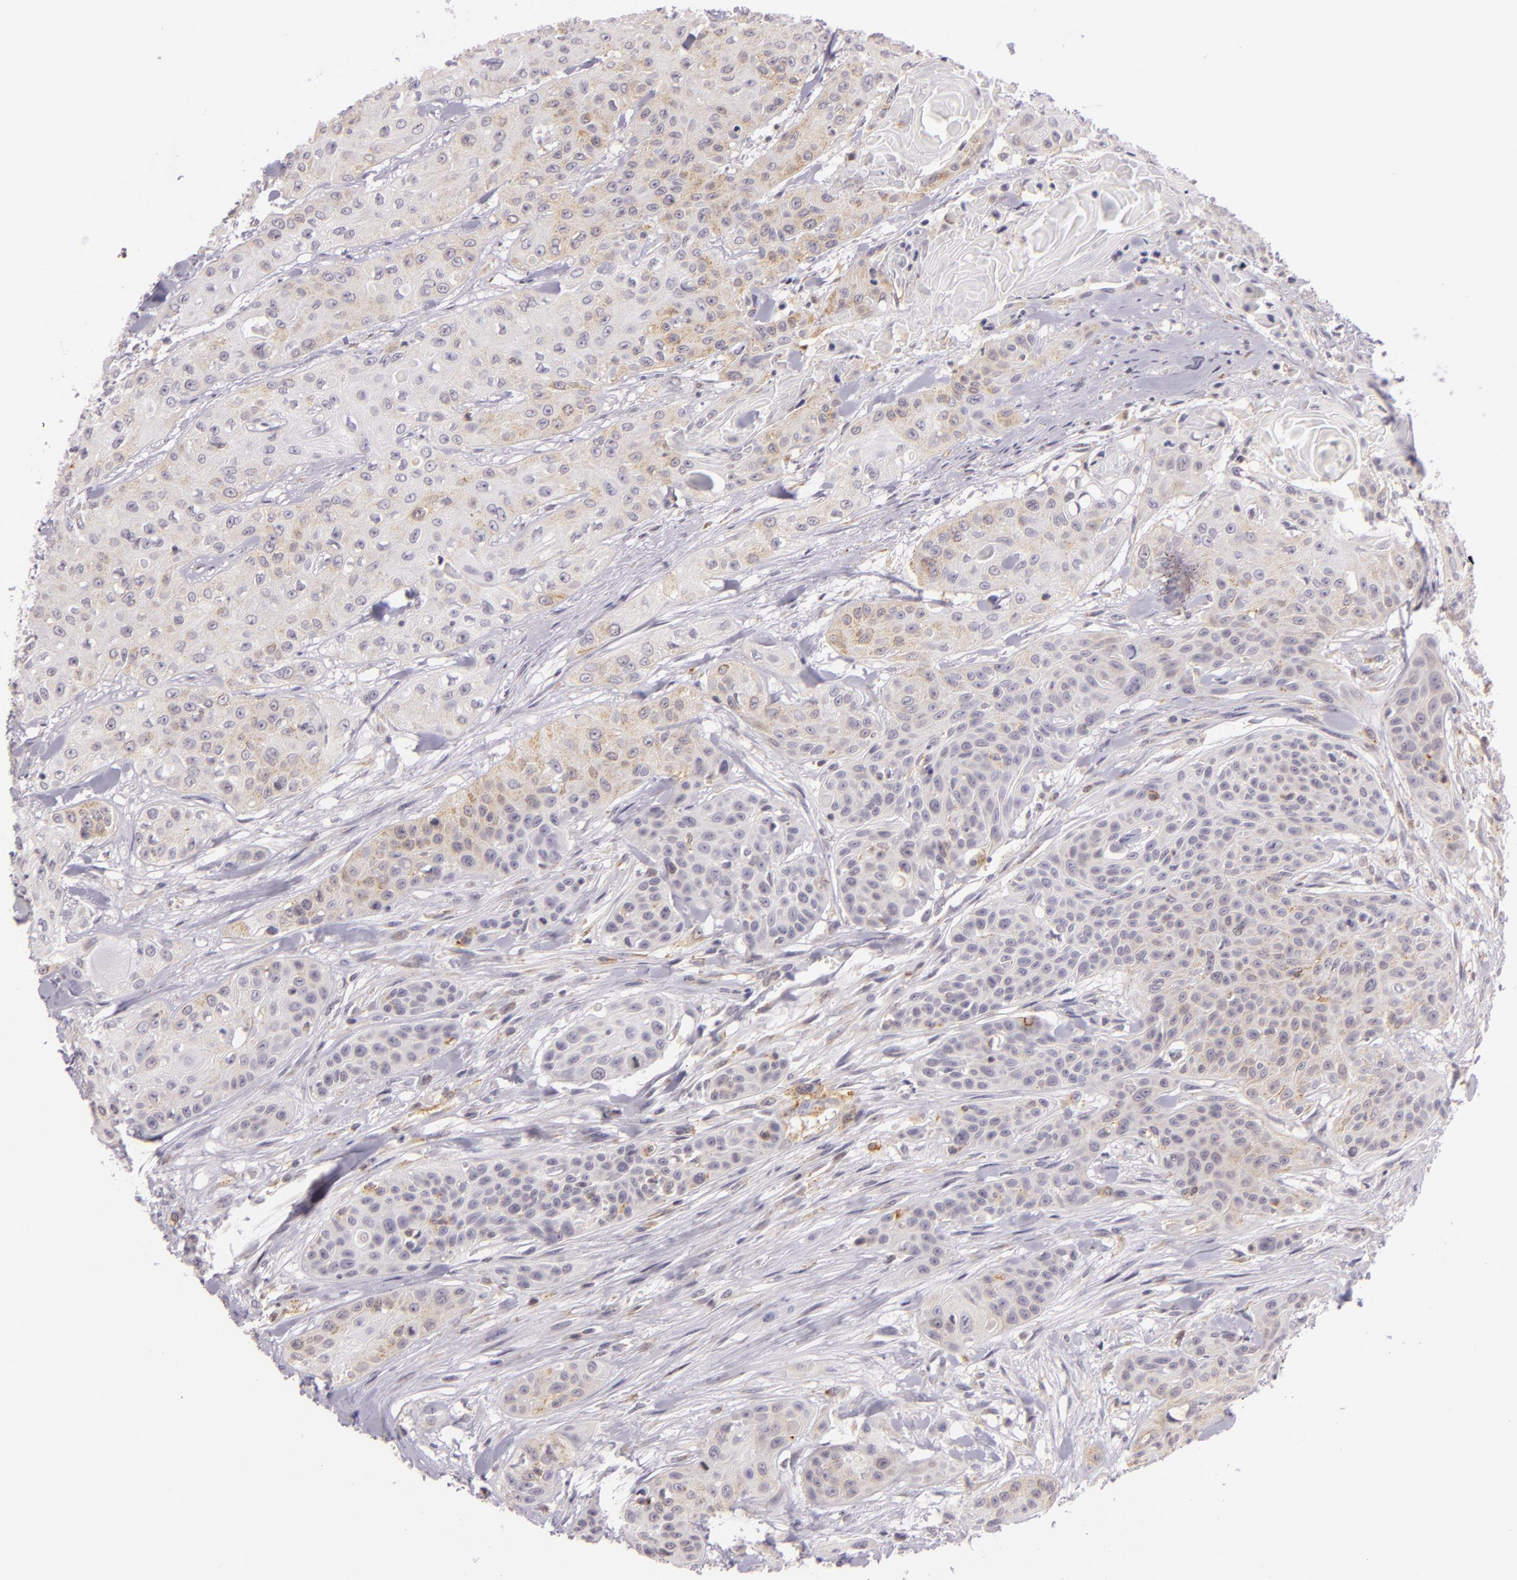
{"staining": {"intensity": "weak", "quantity": "<25%", "location": "cytoplasmic/membranous"}, "tissue": "head and neck cancer", "cell_type": "Tumor cells", "image_type": "cancer", "snomed": [{"axis": "morphology", "description": "Squamous cell carcinoma, NOS"}, {"axis": "morphology", "description": "Squamous cell carcinoma, metastatic, NOS"}, {"axis": "topography", "description": "Lymph node"}, {"axis": "topography", "description": "Salivary gland"}, {"axis": "topography", "description": "Head-Neck"}], "caption": "Human squamous cell carcinoma (head and neck) stained for a protein using immunohistochemistry (IHC) shows no staining in tumor cells.", "gene": "IMPDH1", "patient": {"sex": "female", "age": 74}}